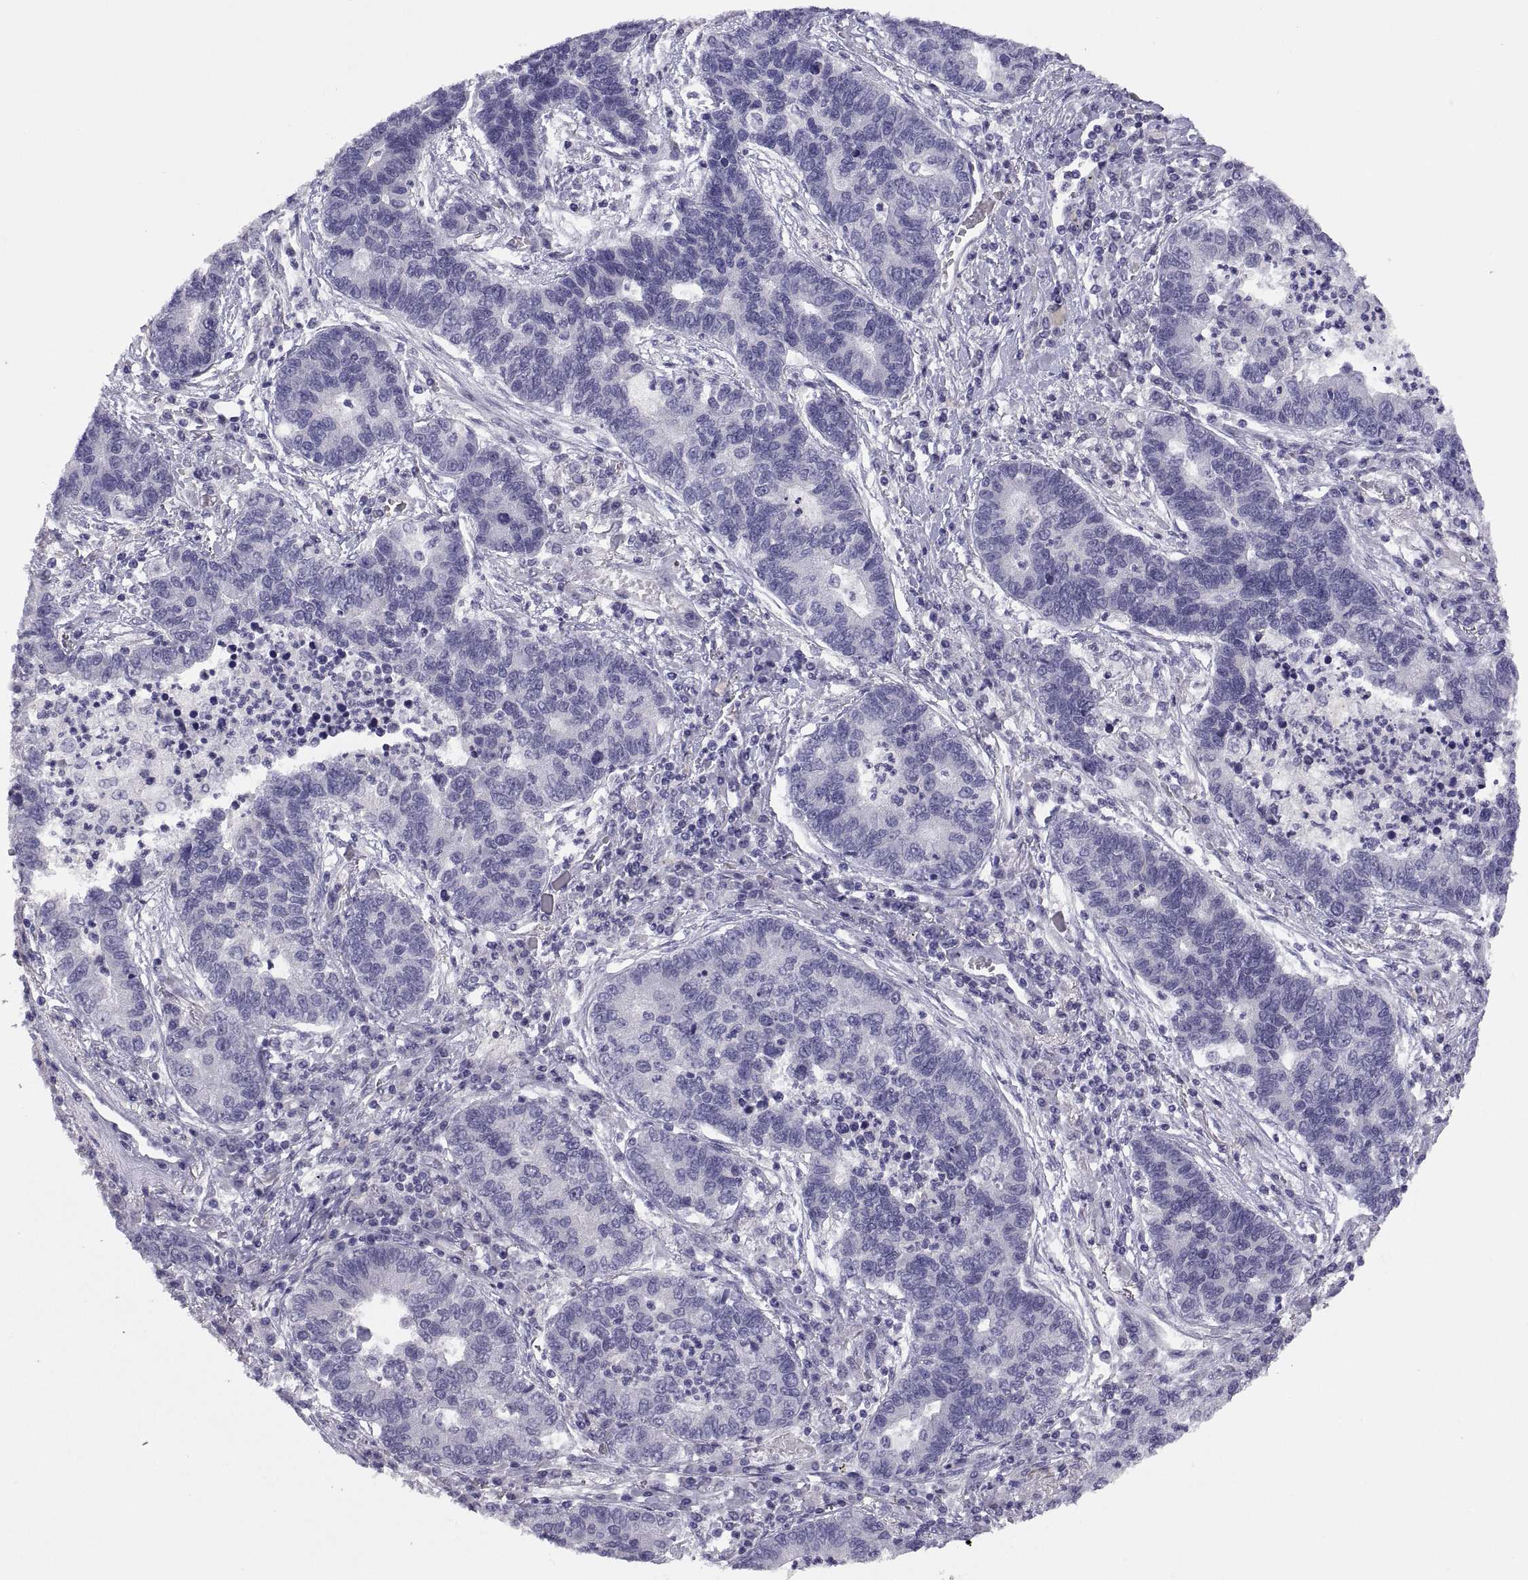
{"staining": {"intensity": "negative", "quantity": "none", "location": "none"}, "tissue": "lung cancer", "cell_type": "Tumor cells", "image_type": "cancer", "snomed": [{"axis": "morphology", "description": "Adenocarcinoma, NOS"}, {"axis": "topography", "description": "Lung"}], "caption": "Tumor cells show no significant staining in lung cancer. (Stains: DAB immunohistochemistry with hematoxylin counter stain, Microscopy: brightfield microscopy at high magnification).", "gene": "STRC", "patient": {"sex": "female", "age": 57}}